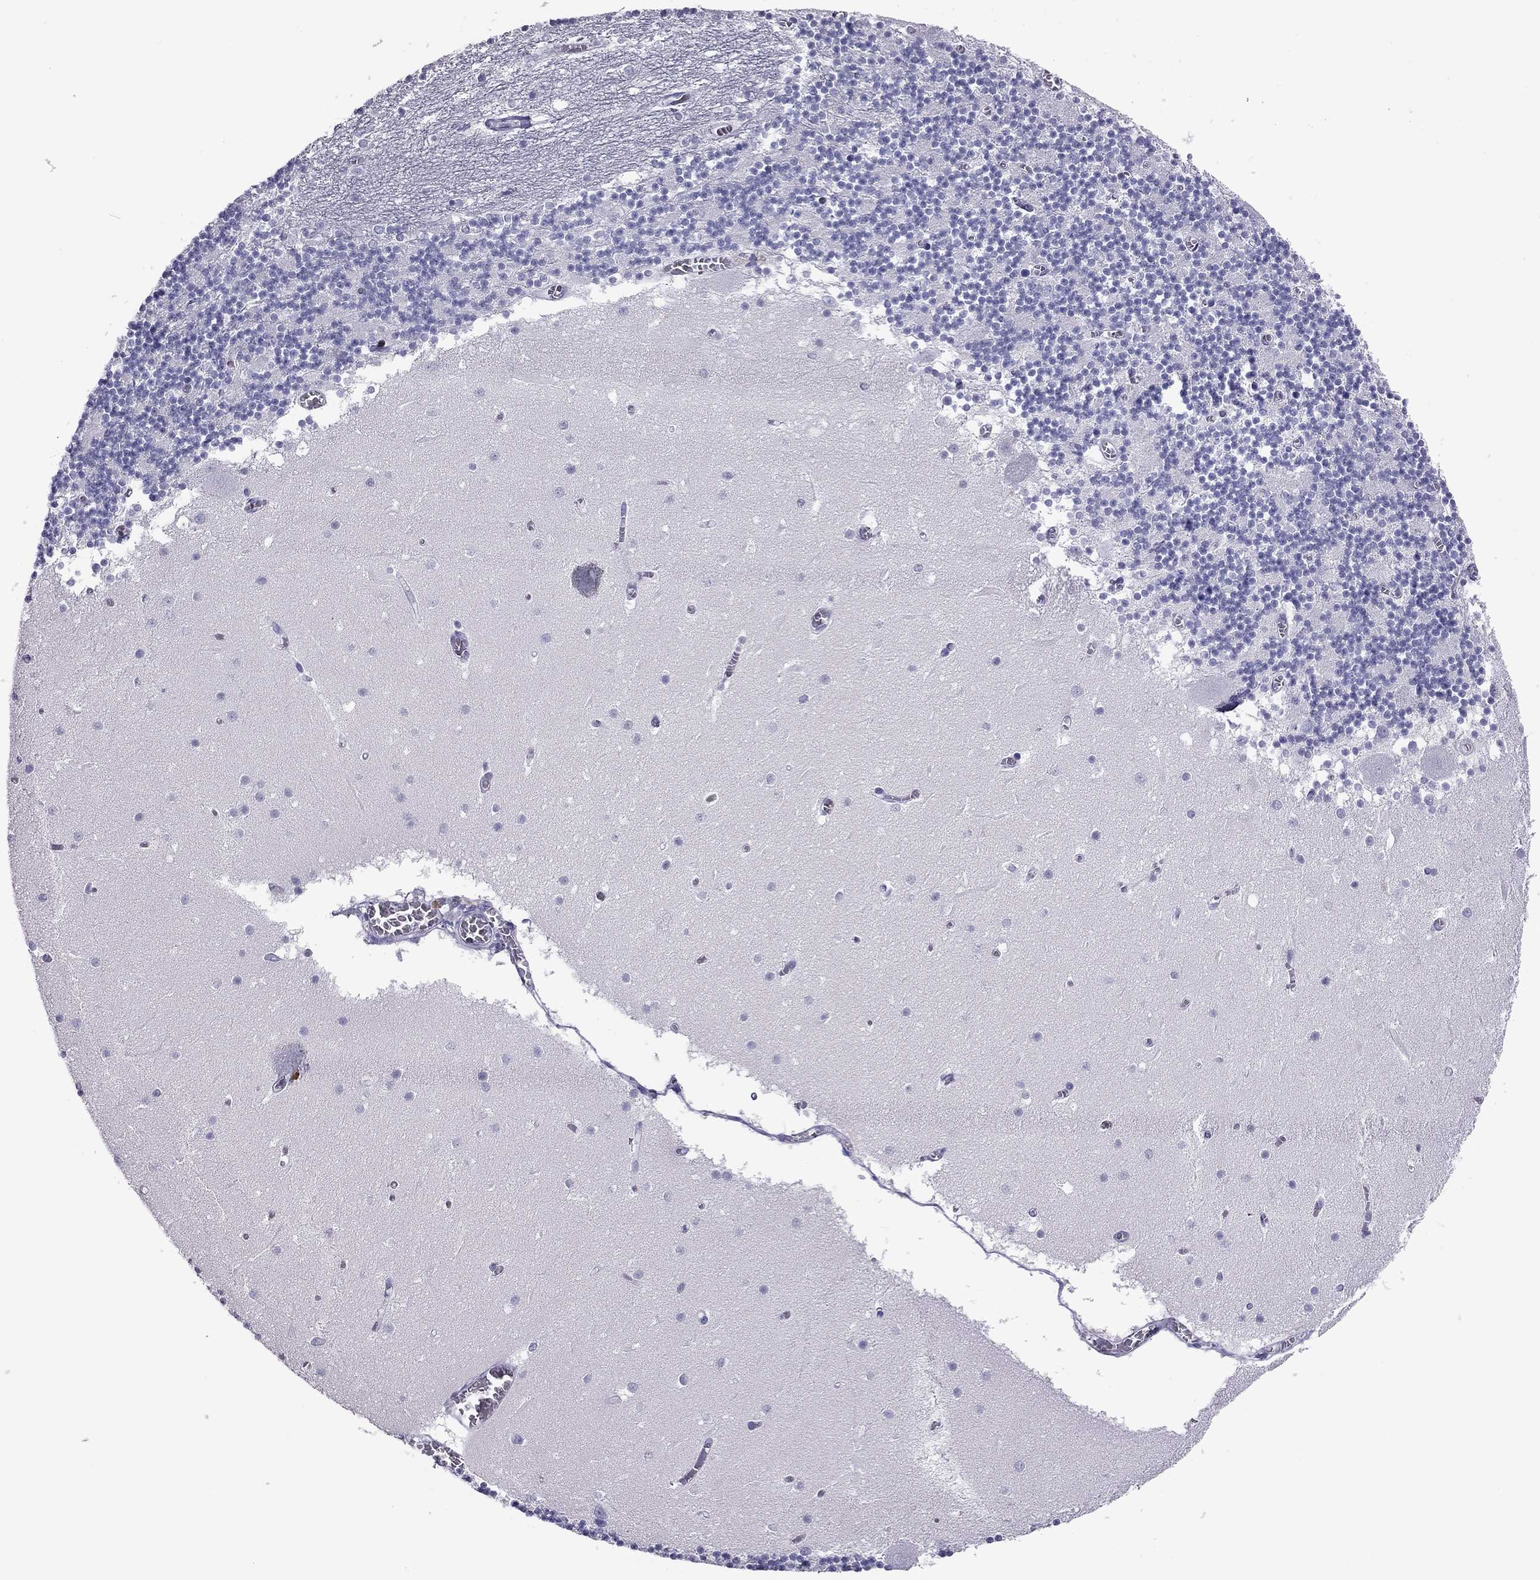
{"staining": {"intensity": "negative", "quantity": "none", "location": "none"}, "tissue": "cerebellum", "cell_type": "Cells in granular layer", "image_type": "normal", "snomed": [{"axis": "morphology", "description": "Normal tissue, NOS"}, {"axis": "topography", "description": "Cerebellum"}], "caption": "A high-resolution image shows immunohistochemistry (IHC) staining of normal cerebellum, which reveals no significant positivity in cells in granular layer.", "gene": "KLRG1", "patient": {"sex": "female", "age": 28}}